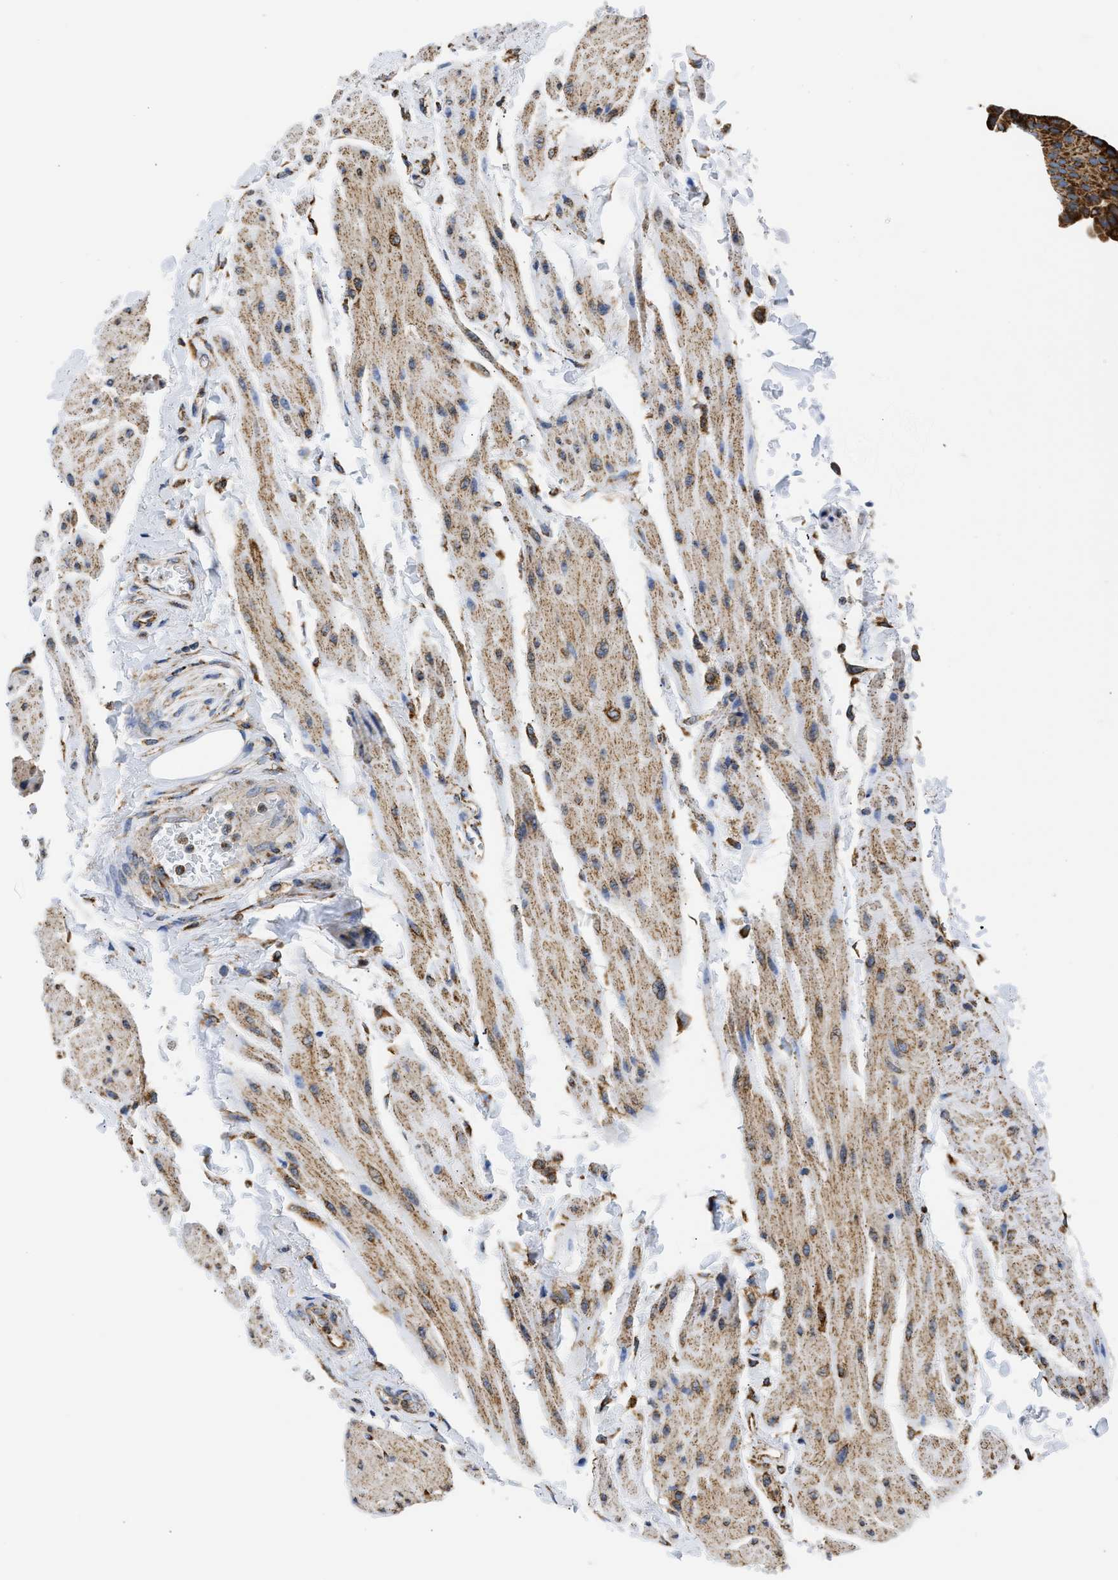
{"staining": {"intensity": "strong", "quantity": ">75%", "location": "cytoplasmic/membranous"}, "tissue": "urinary bladder", "cell_type": "Urothelial cells", "image_type": "normal", "snomed": [{"axis": "morphology", "description": "Normal tissue, NOS"}, {"axis": "topography", "description": "Urinary bladder"}], "caption": "Urothelial cells reveal strong cytoplasmic/membranous positivity in approximately >75% of cells in normal urinary bladder.", "gene": "CYCS", "patient": {"sex": "female", "age": 79}}